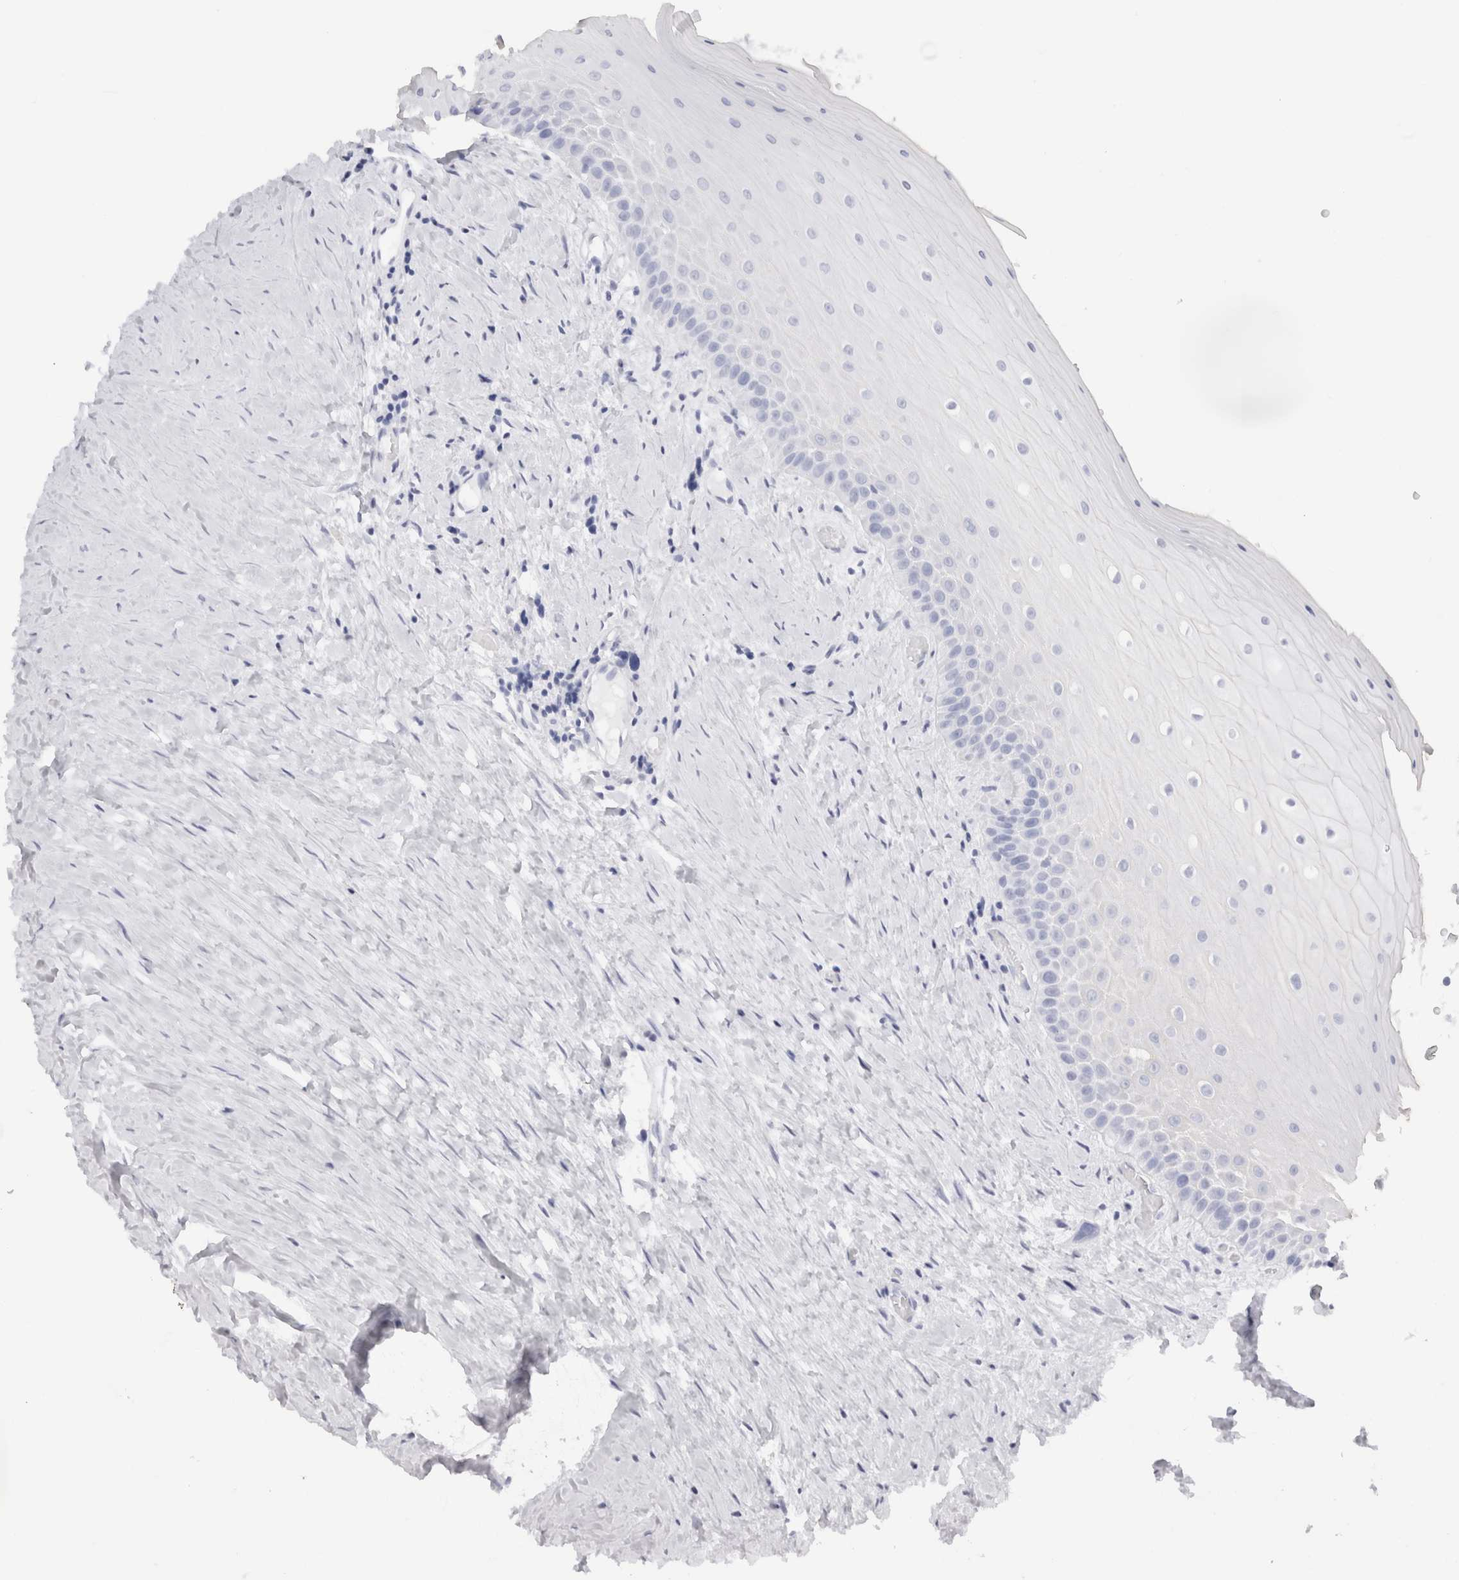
{"staining": {"intensity": "weak", "quantity": "25%-75%", "location": "cytoplasmic/membranous"}, "tissue": "oral mucosa", "cell_type": "Squamous epithelial cells", "image_type": "normal", "snomed": [{"axis": "morphology", "description": "Normal tissue, NOS"}, {"axis": "topography", "description": "Skeletal muscle"}, {"axis": "topography", "description": "Oral tissue"}, {"axis": "topography", "description": "Peripheral nerve tissue"}], "caption": "Immunohistochemistry (DAB (3,3'-diaminobenzidine)) staining of benign human oral mucosa displays weak cytoplasmic/membranous protein positivity in about 25%-75% of squamous epithelial cells. Using DAB (brown) and hematoxylin (blue) stains, captured at high magnification using brightfield microscopy.", "gene": "MUC15", "patient": {"sex": "female", "age": 84}}